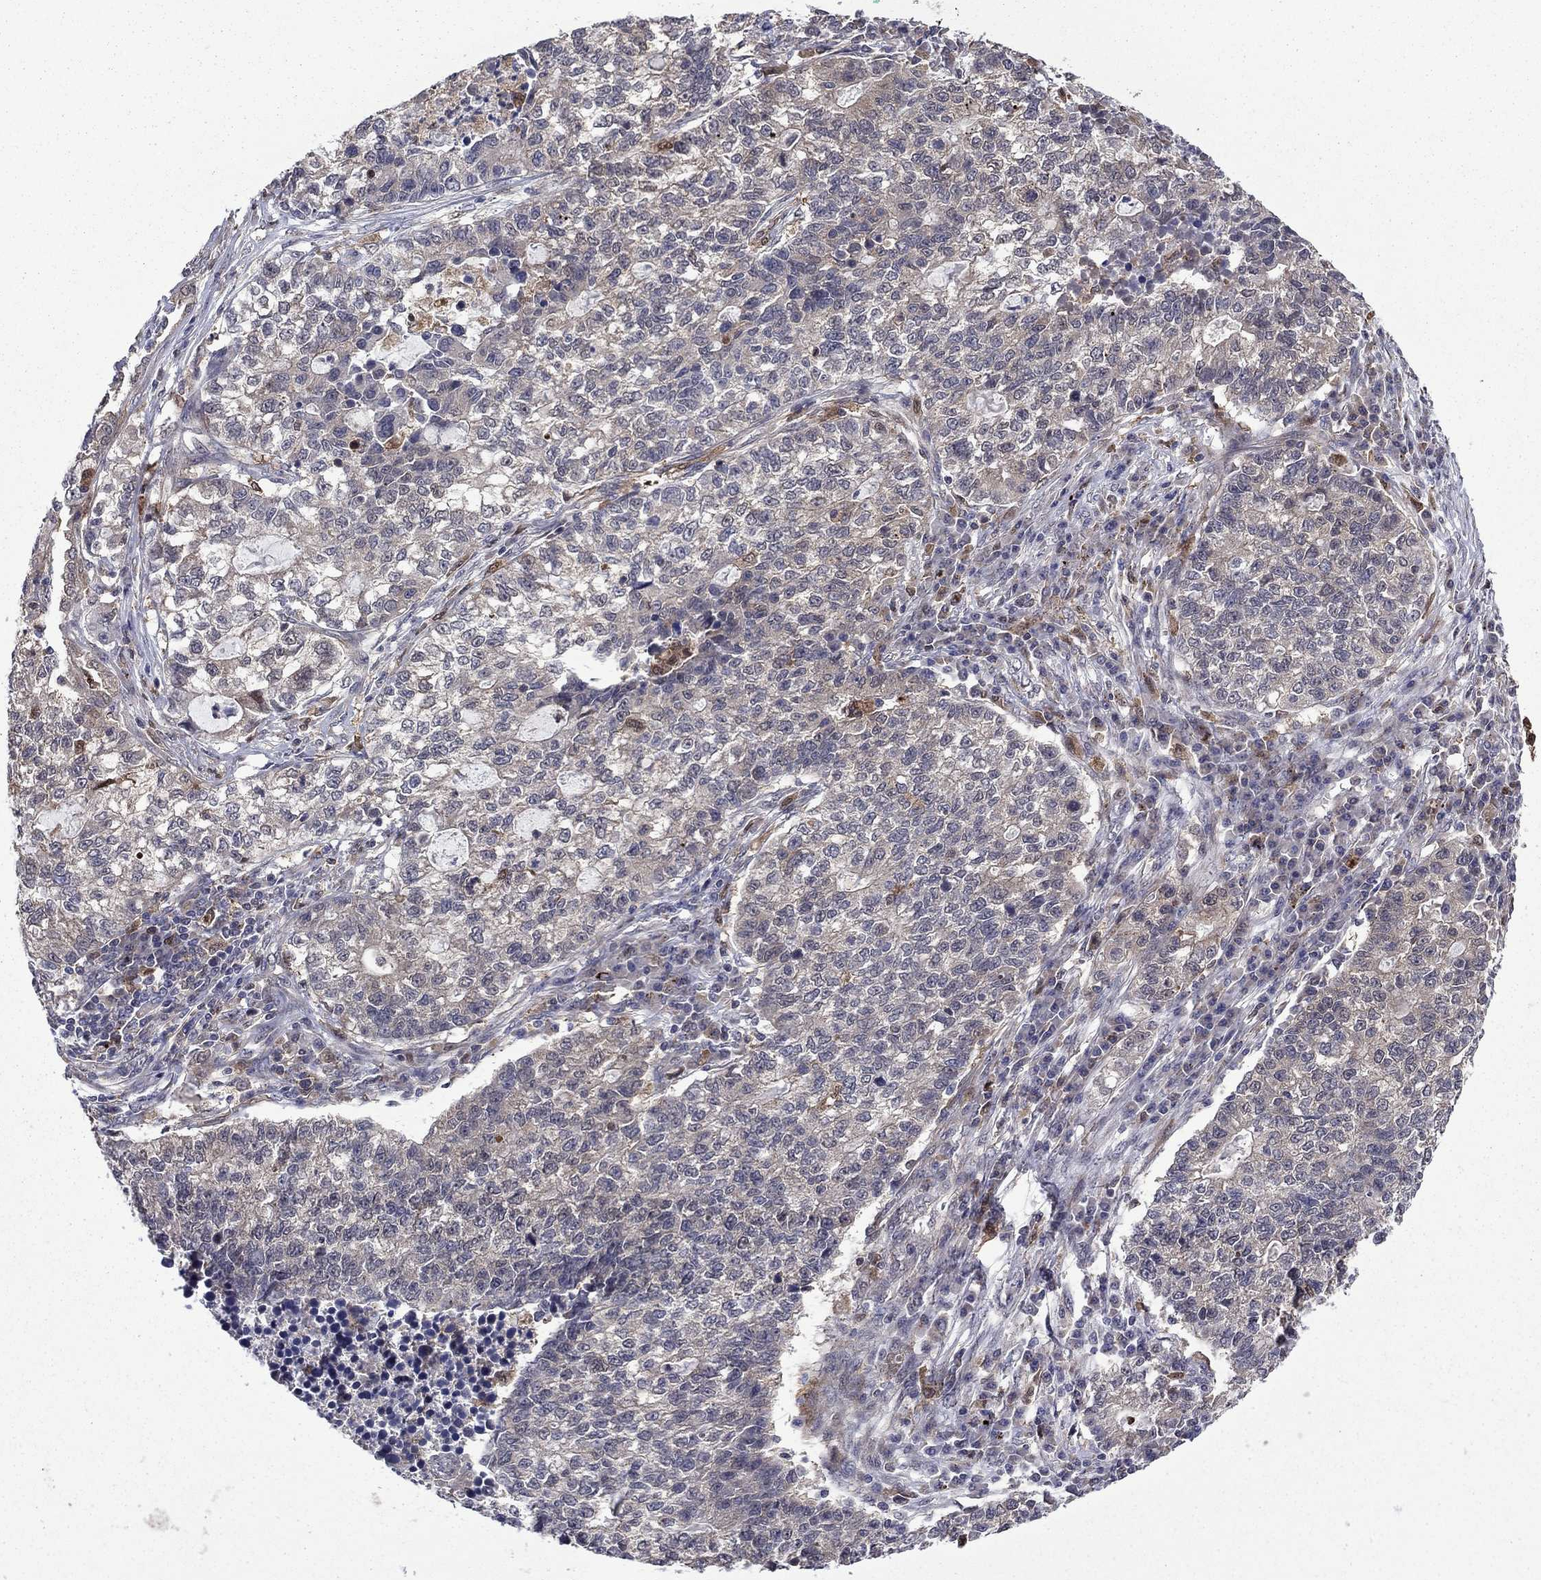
{"staining": {"intensity": "moderate", "quantity": "<25%", "location": "cytoplasmic/membranous"}, "tissue": "lung cancer", "cell_type": "Tumor cells", "image_type": "cancer", "snomed": [{"axis": "morphology", "description": "Adenocarcinoma, NOS"}, {"axis": "topography", "description": "Lung"}], "caption": "Tumor cells demonstrate moderate cytoplasmic/membranous positivity in about <25% of cells in lung cancer.", "gene": "TPMT", "patient": {"sex": "male", "age": 57}}